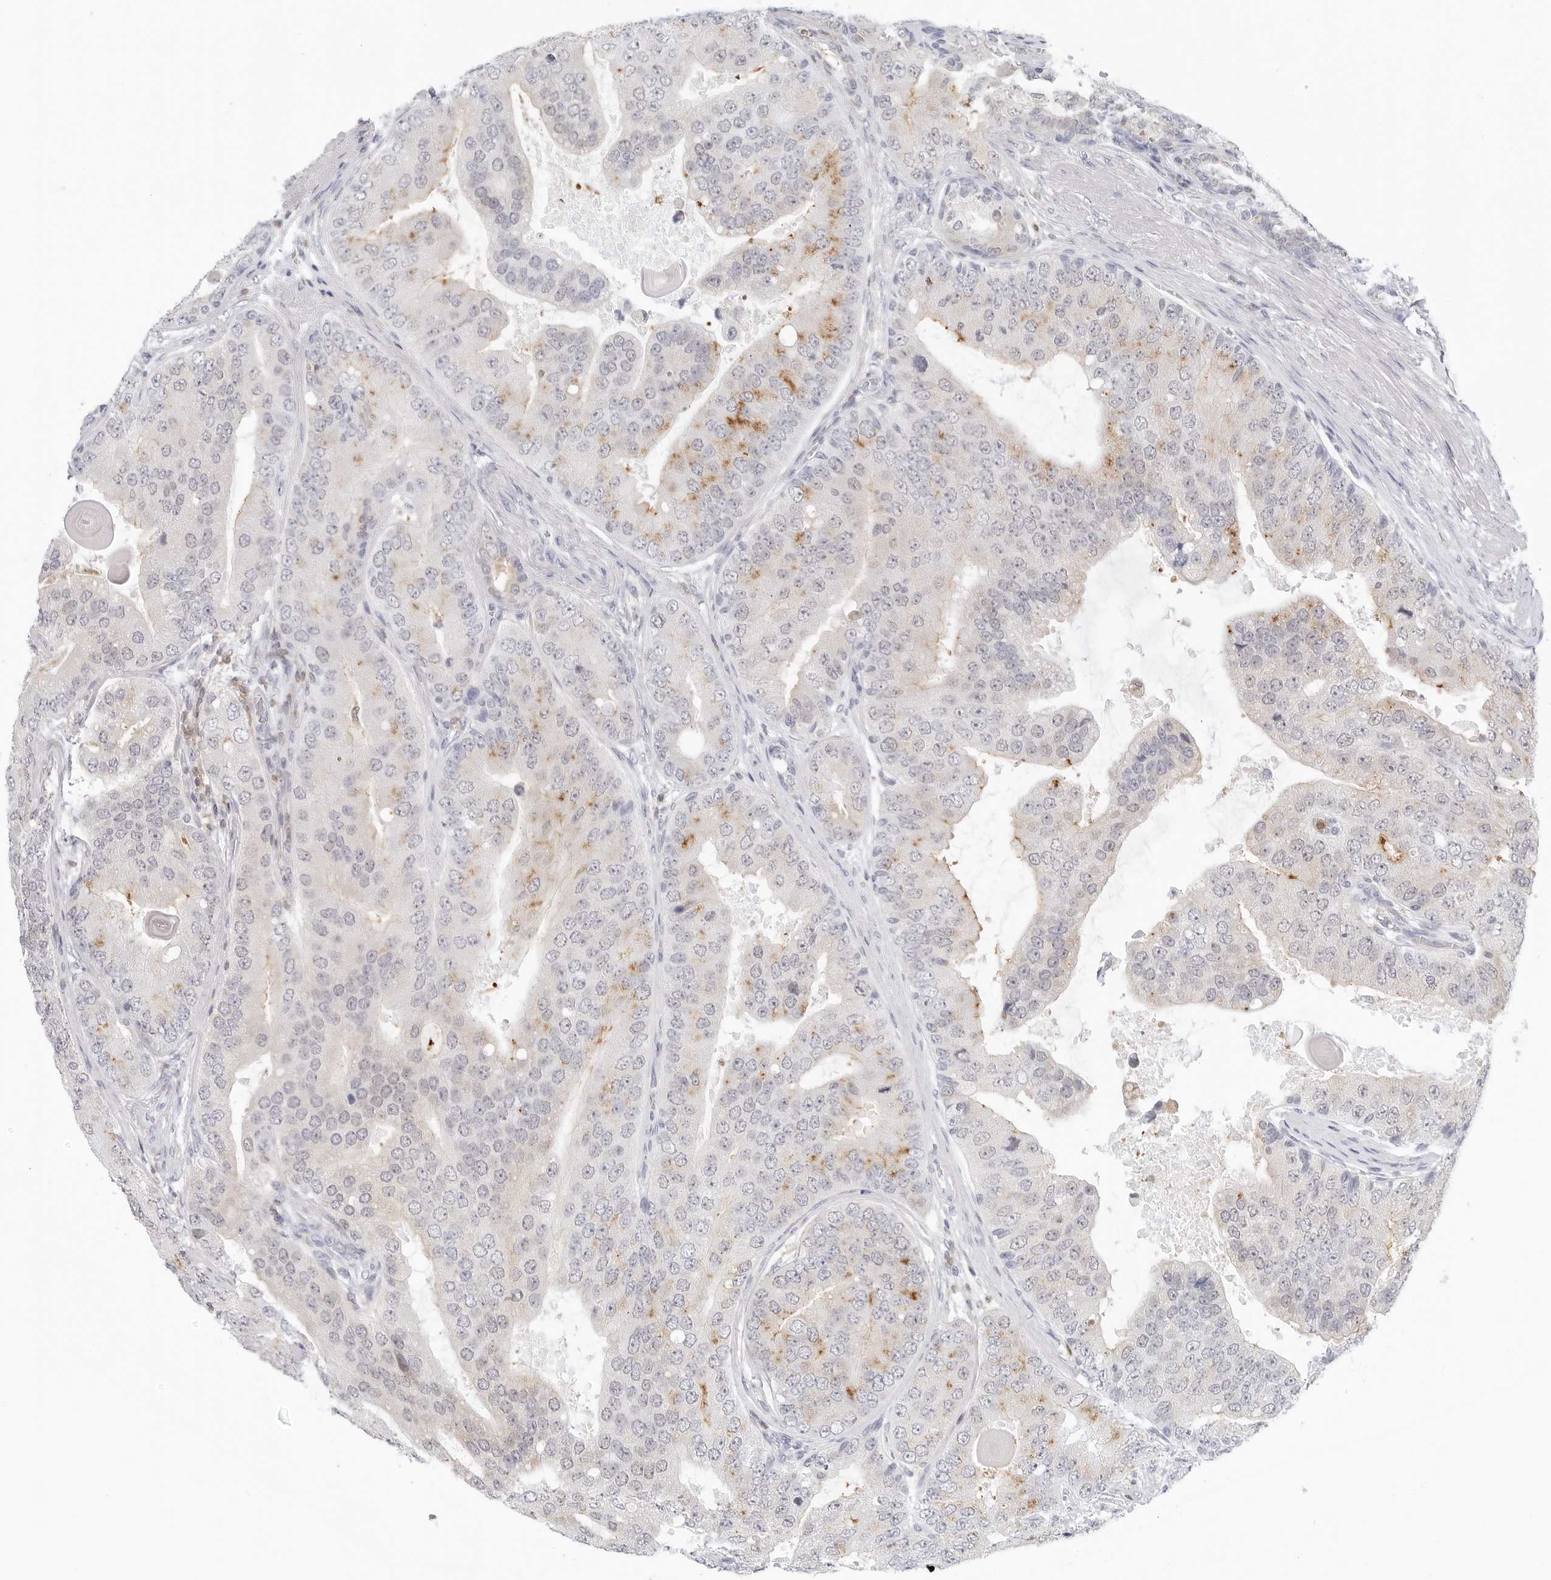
{"staining": {"intensity": "moderate", "quantity": "<25%", "location": "cytoplasmic/membranous"}, "tissue": "prostate cancer", "cell_type": "Tumor cells", "image_type": "cancer", "snomed": [{"axis": "morphology", "description": "Adenocarcinoma, High grade"}, {"axis": "topography", "description": "Prostate"}], "caption": "Human adenocarcinoma (high-grade) (prostate) stained with a brown dye shows moderate cytoplasmic/membranous positive positivity in about <25% of tumor cells.", "gene": "SLC9A3R1", "patient": {"sex": "male", "age": 70}}